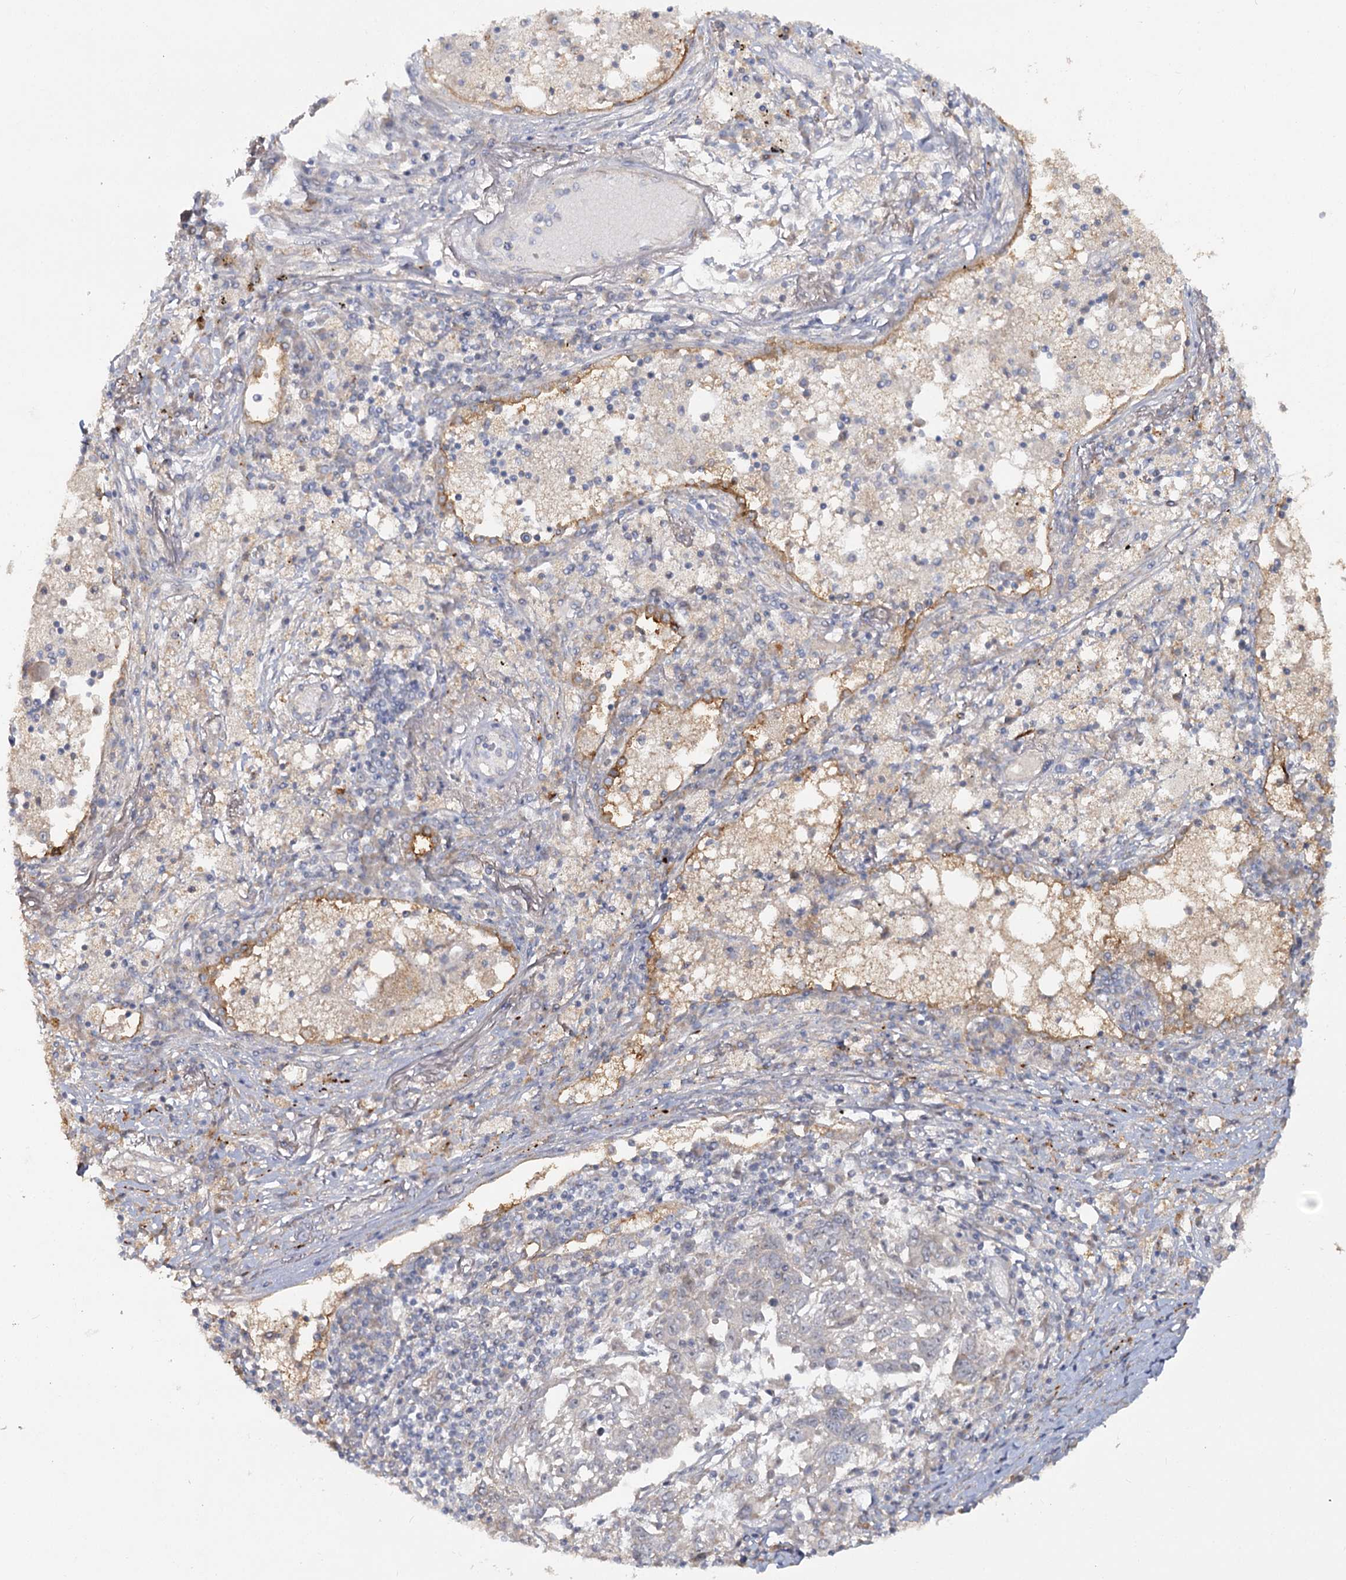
{"staining": {"intensity": "negative", "quantity": "none", "location": "none"}, "tissue": "lung cancer", "cell_type": "Tumor cells", "image_type": "cancer", "snomed": [{"axis": "morphology", "description": "Squamous cell carcinoma, NOS"}, {"axis": "topography", "description": "Lung"}], "caption": "Tumor cells show no significant protein staining in lung cancer (squamous cell carcinoma). The staining was performed using DAB (3,3'-diaminobenzidine) to visualize the protein expression in brown, while the nuclei were stained in blue with hematoxylin (Magnification: 20x).", "gene": "ANGPTL5", "patient": {"sex": "male", "age": 65}}